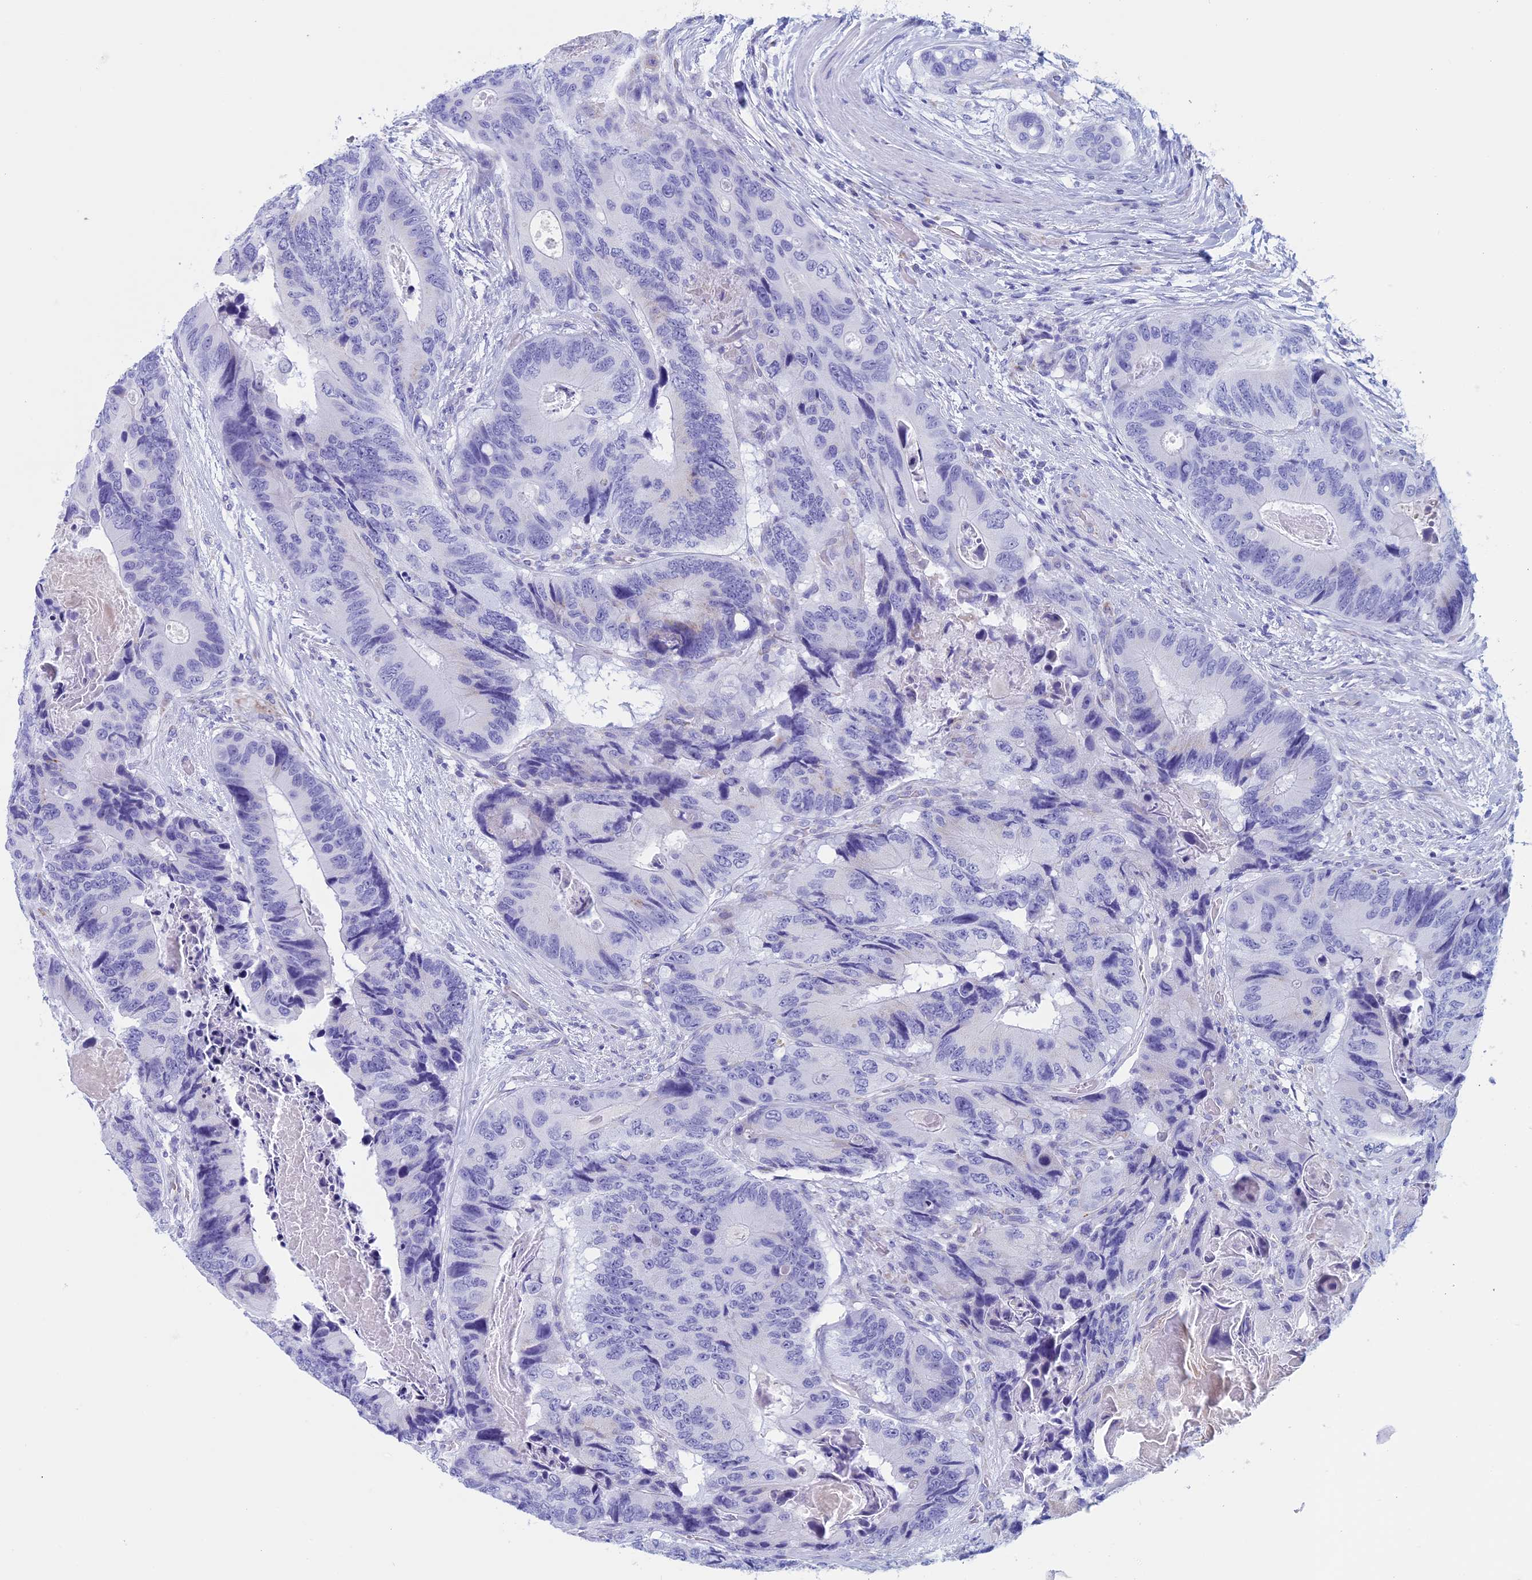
{"staining": {"intensity": "negative", "quantity": "none", "location": "none"}, "tissue": "colorectal cancer", "cell_type": "Tumor cells", "image_type": "cancer", "snomed": [{"axis": "morphology", "description": "Adenocarcinoma, NOS"}, {"axis": "topography", "description": "Colon"}], "caption": "Tumor cells show no significant positivity in colorectal cancer (adenocarcinoma).", "gene": "NDUFB9", "patient": {"sex": "male", "age": 84}}